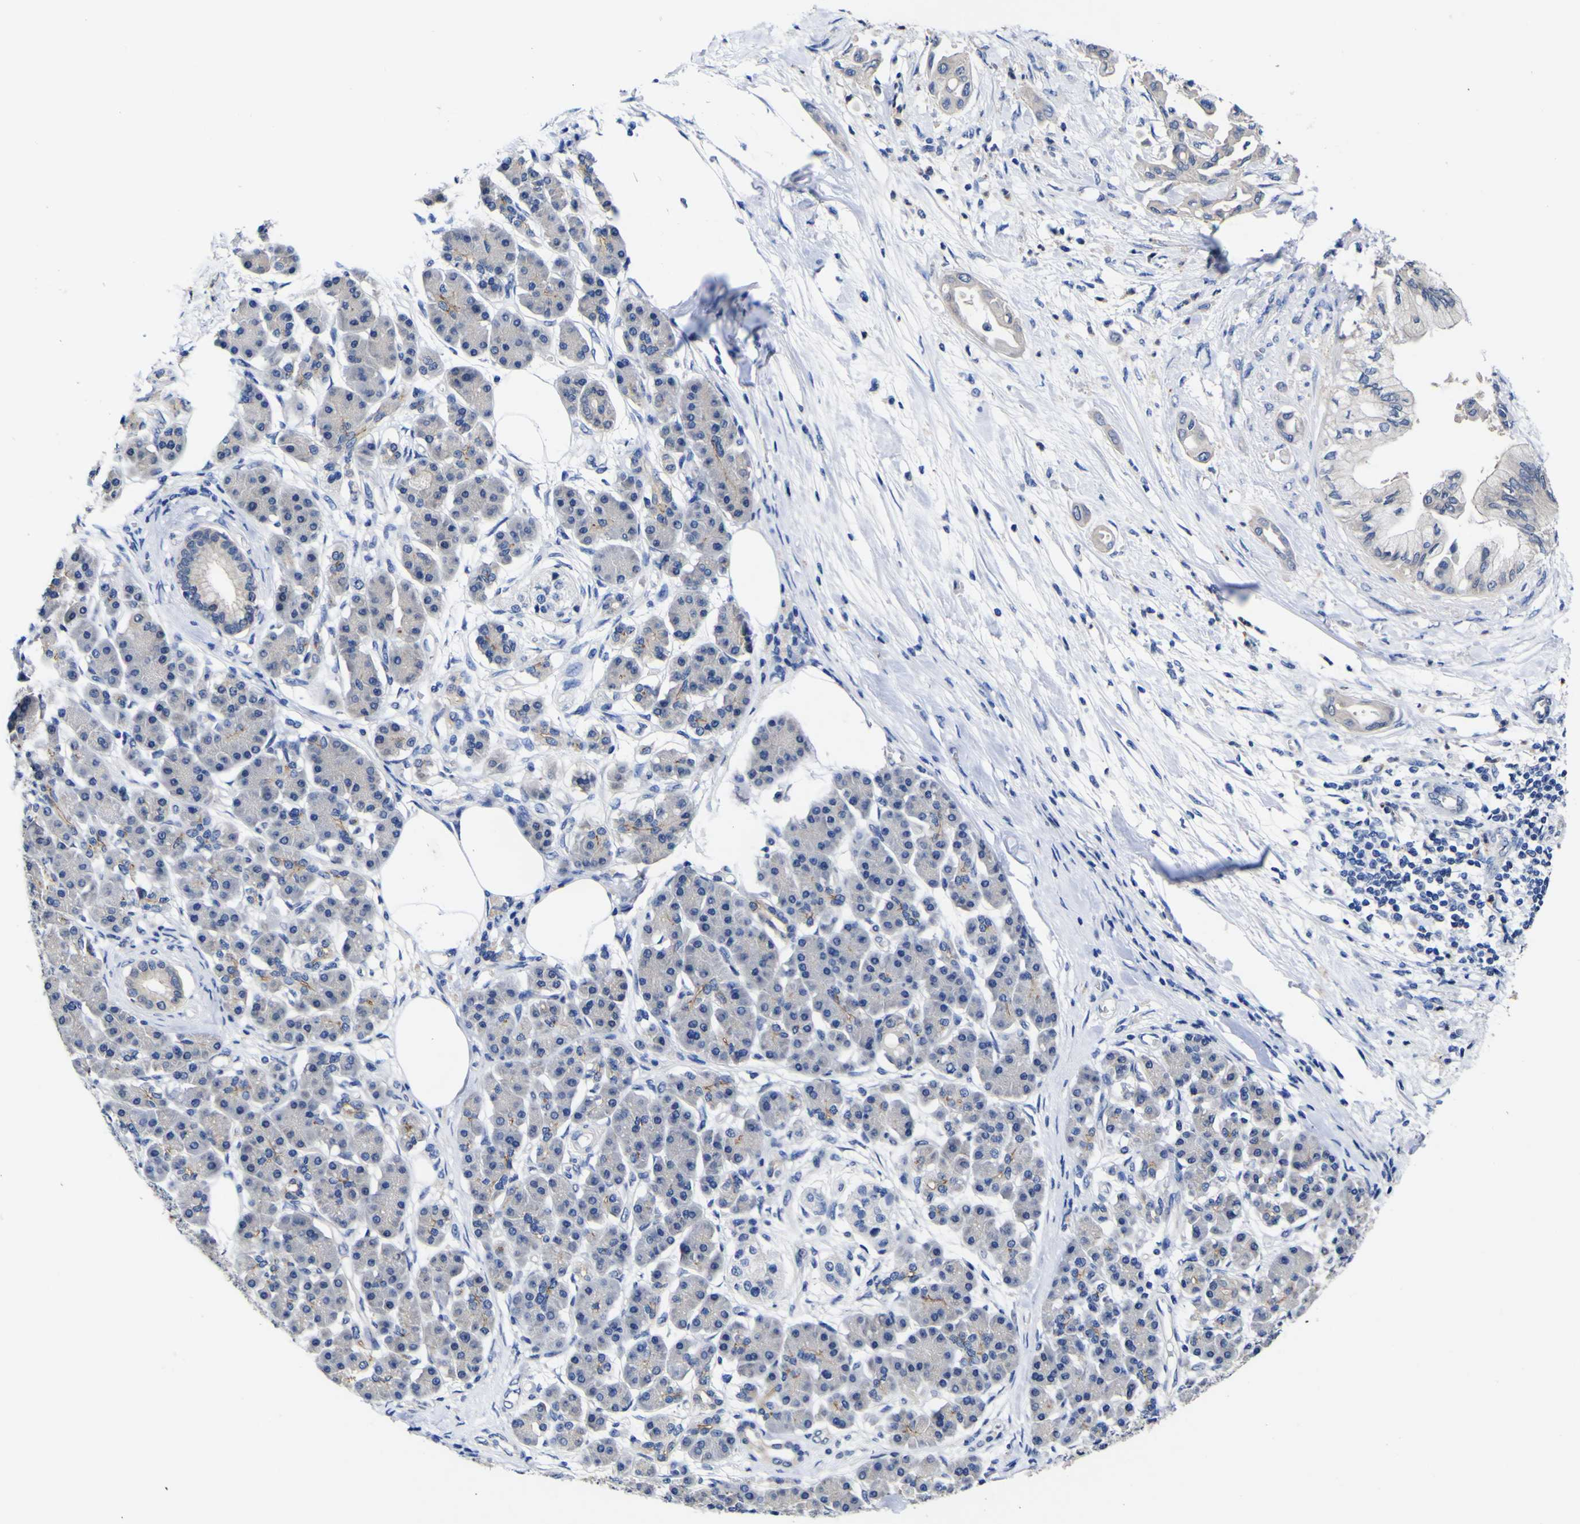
{"staining": {"intensity": "negative", "quantity": "none", "location": "none"}, "tissue": "pancreatic cancer", "cell_type": "Tumor cells", "image_type": "cancer", "snomed": [{"axis": "morphology", "description": "Adenocarcinoma, NOS"}, {"axis": "morphology", "description": "Adenocarcinoma, metastatic, NOS"}, {"axis": "topography", "description": "Lymph node"}, {"axis": "topography", "description": "Pancreas"}, {"axis": "topography", "description": "Duodenum"}], "caption": "High power microscopy micrograph of an immunohistochemistry micrograph of pancreatic cancer (metastatic adenocarcinoma), revealing no significant expression in tumor cells.", "gene": "CASP6", "patient": {"sex": "female", "age": 64}}